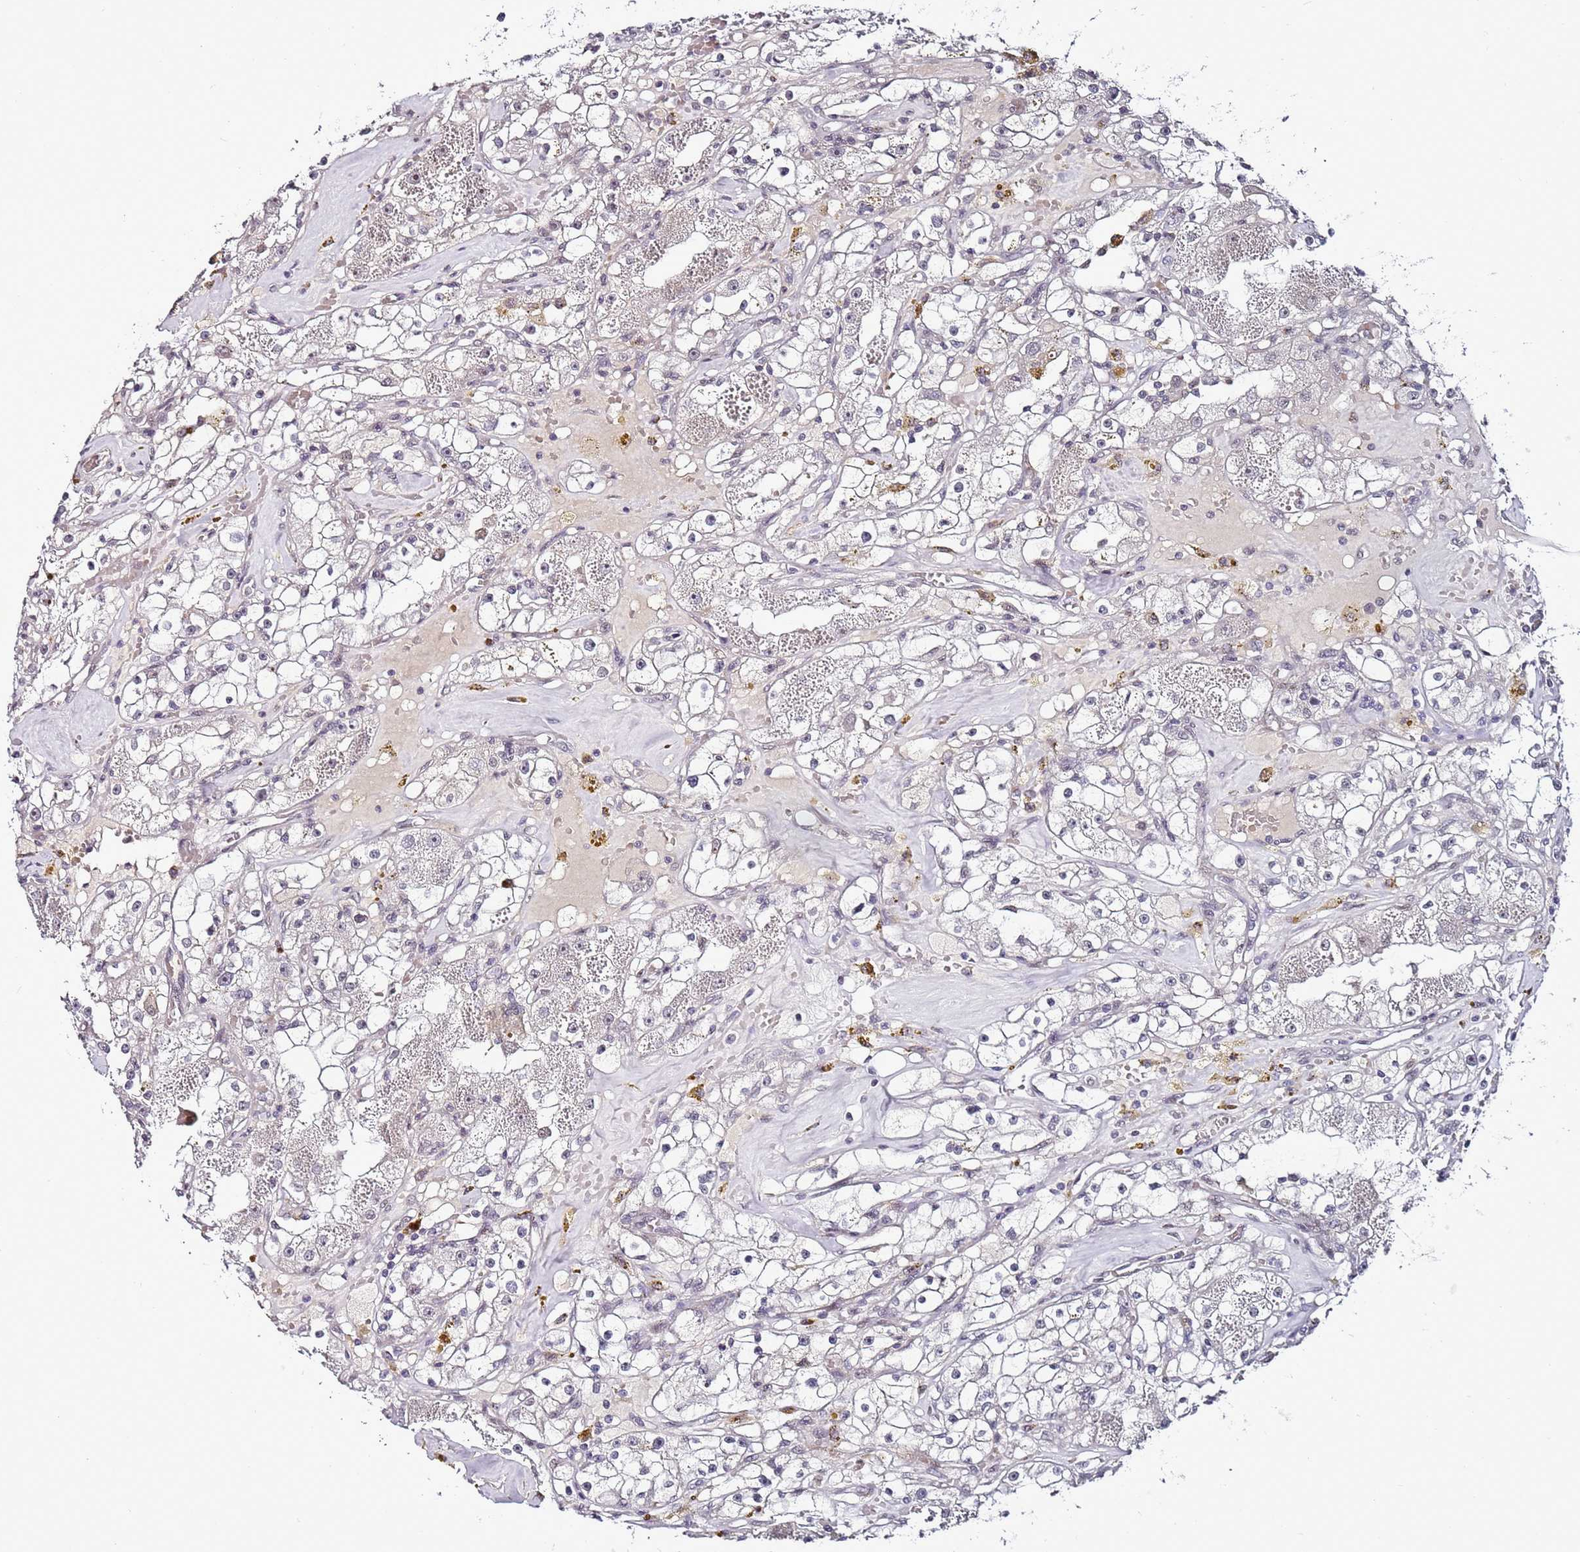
{"staining": {"intensity": "negative", "quantity": "none", "location": "none"}, "tissue": "renal cancer", "cell_type": "Tumor cells", "image_type": "cancer", "snomed": [{"axis": "morphology", "description": "Adenocarcinoma, NOS"}, {"axis": "topography", "description": "Kidney"}], "caption": "Renal cancer (adenocarcinoma) was stained to show a protein in brown. There is no significant staining in tumor cells. The staining was performed using DAB to visualize the protein expression in brown, while the nuclei were stained in blue with hematoxylin (Magnification: 20x).", "gene": "PSMA7", "patient": {"sex": "male", "age": 56}}